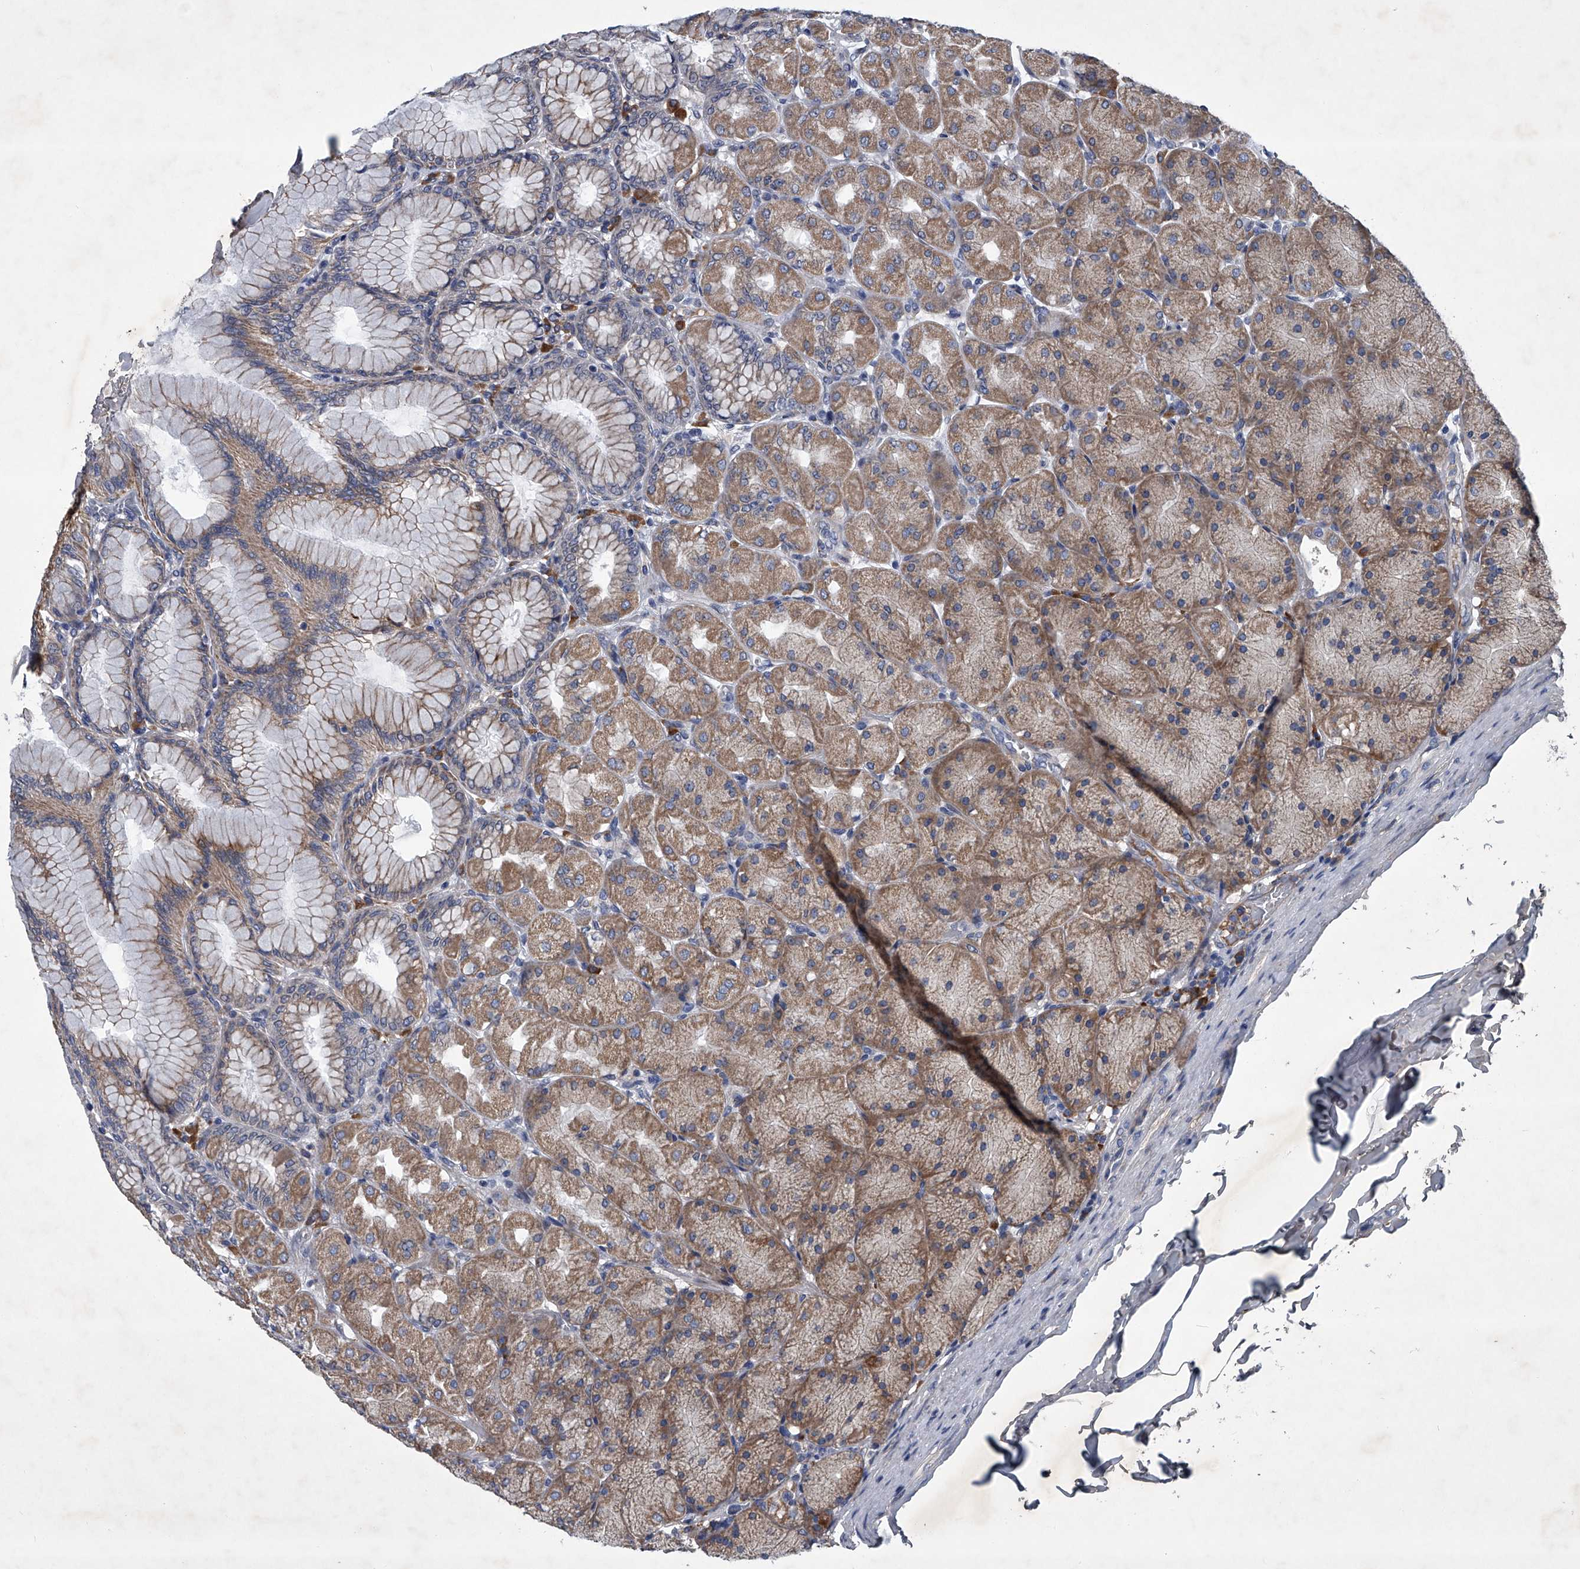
{"staining": {"intensity": "moderate", "quantity": ">75%", "location": "cytoplasmic/membranous"}, "tissue": "stomach", "cell_type": "Glandular cells", "image_type": "normal", "snomed": [{"axis": "morphology", "description": "Normal tissue, NOS"}, {"axis": "topography", "description": "Stomach, upper"}], "caption": "Stomach was stained to show a protein in brown. There is medium levels of moderate cytoplasmic/membranous staining in approximately >75% of glandular cells. The staining was performed using DAB (3,3'-diaminobenzidine) to visualize the protein expression in brown, while the nuclei were stained in blue with hematoxylin (Magnification: 20x).", "gene": "ABCG1", "patient": {"sex": "female", "age": 56}}